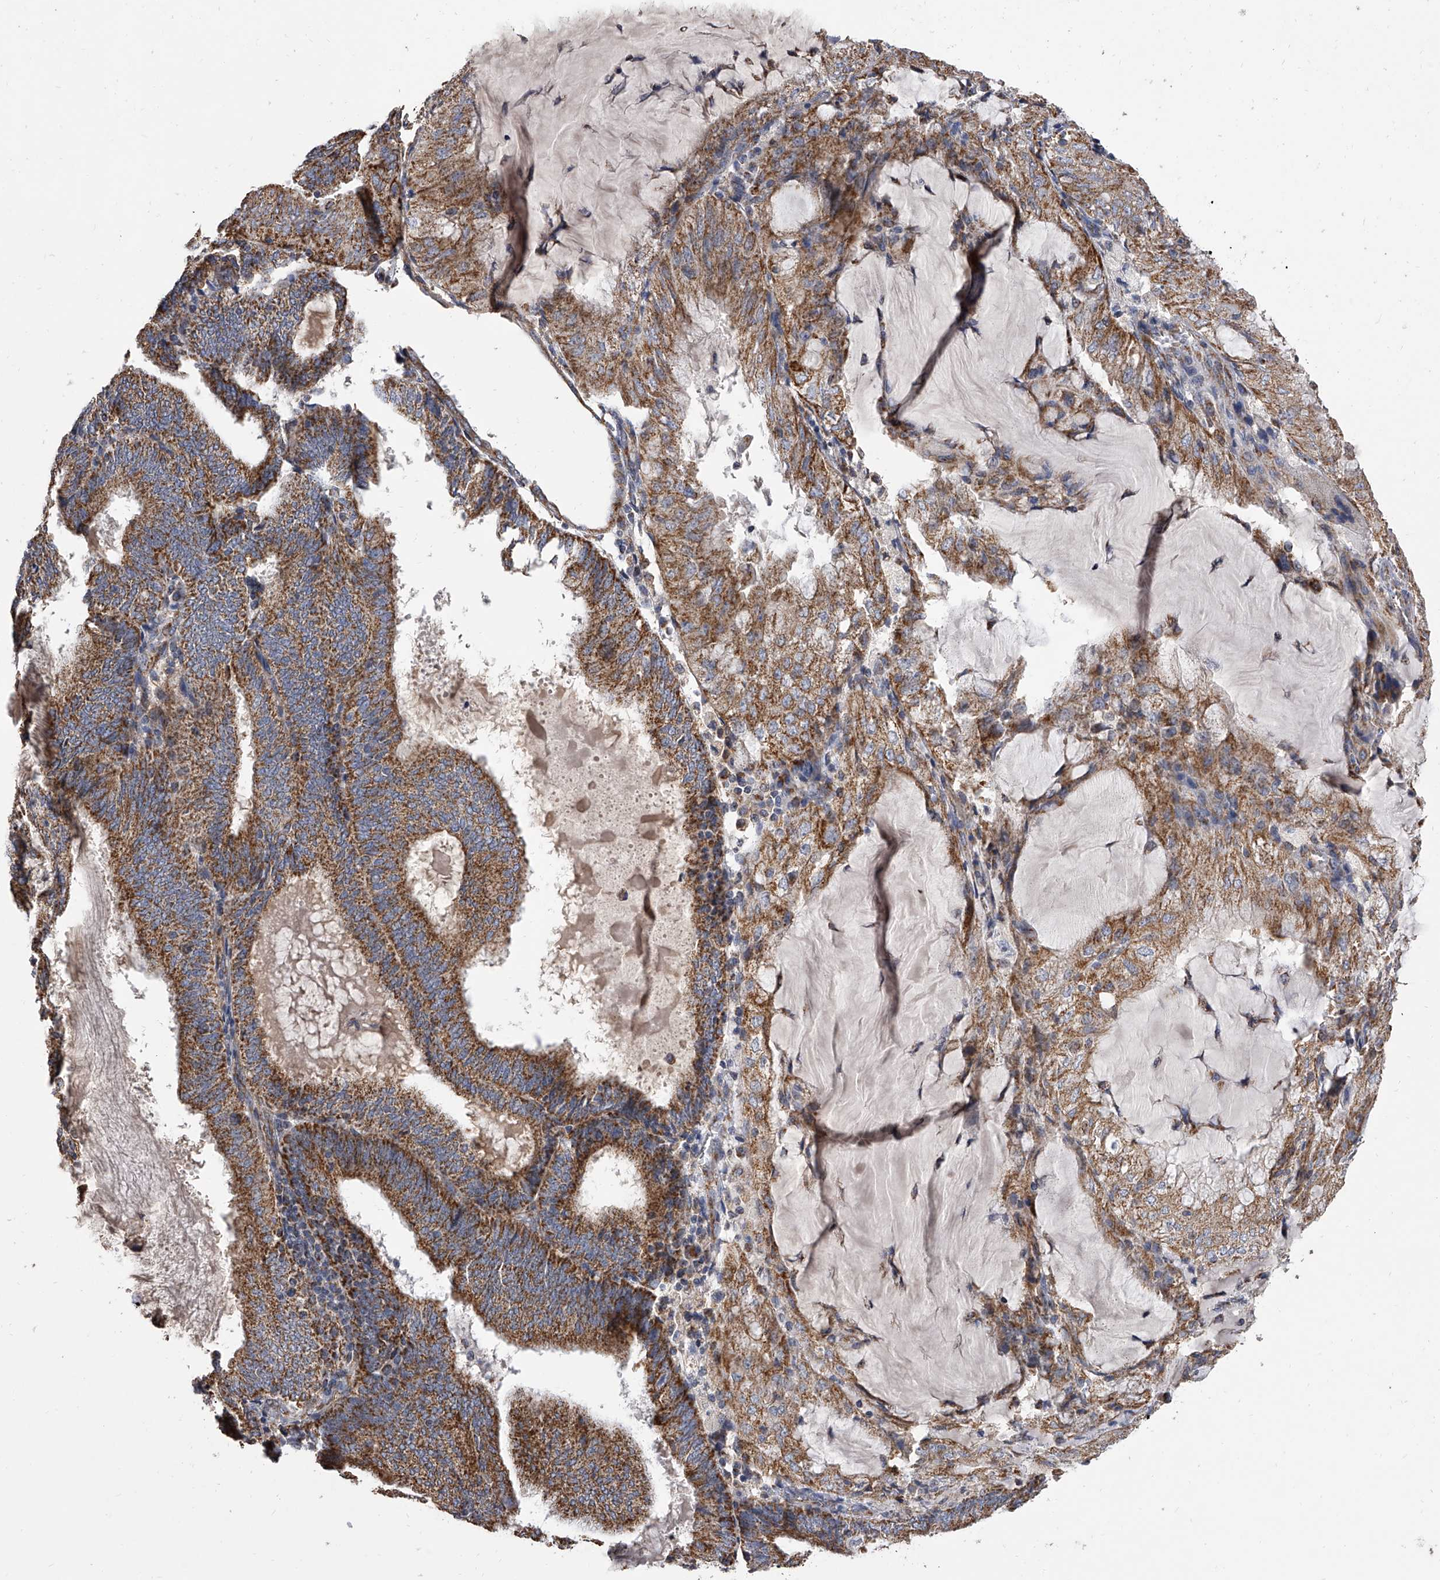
{"staining": {"intensity": "strong", "quantity": ">75%", "location": "cytoplasmic/membranous"}, "tissue": "endometrial cancer", "cell_type": "Tumor cells", "image_type": "cancer", "snomed": [{"axis": "morphology", "description": "Adenocarcinoma, NOS"}, {"axis": "topography", "description": "Endometrium"}], "caption": "DAB (3,3'-diaminobenzidine) immunohistochemical staining of human adenocarcinoma (endometrial) exhibits strong cytoplasmic/membranous protein positivity in approximately >75% of tumor cells. The staining was performed using DAB (3,3'-diaminobenzidine), with brown indicating positive protein expression. Nuclei are stained blue with hematoxylin.", "gene": "MRPL28", "patient": {"sex": "female", "age": 81}}